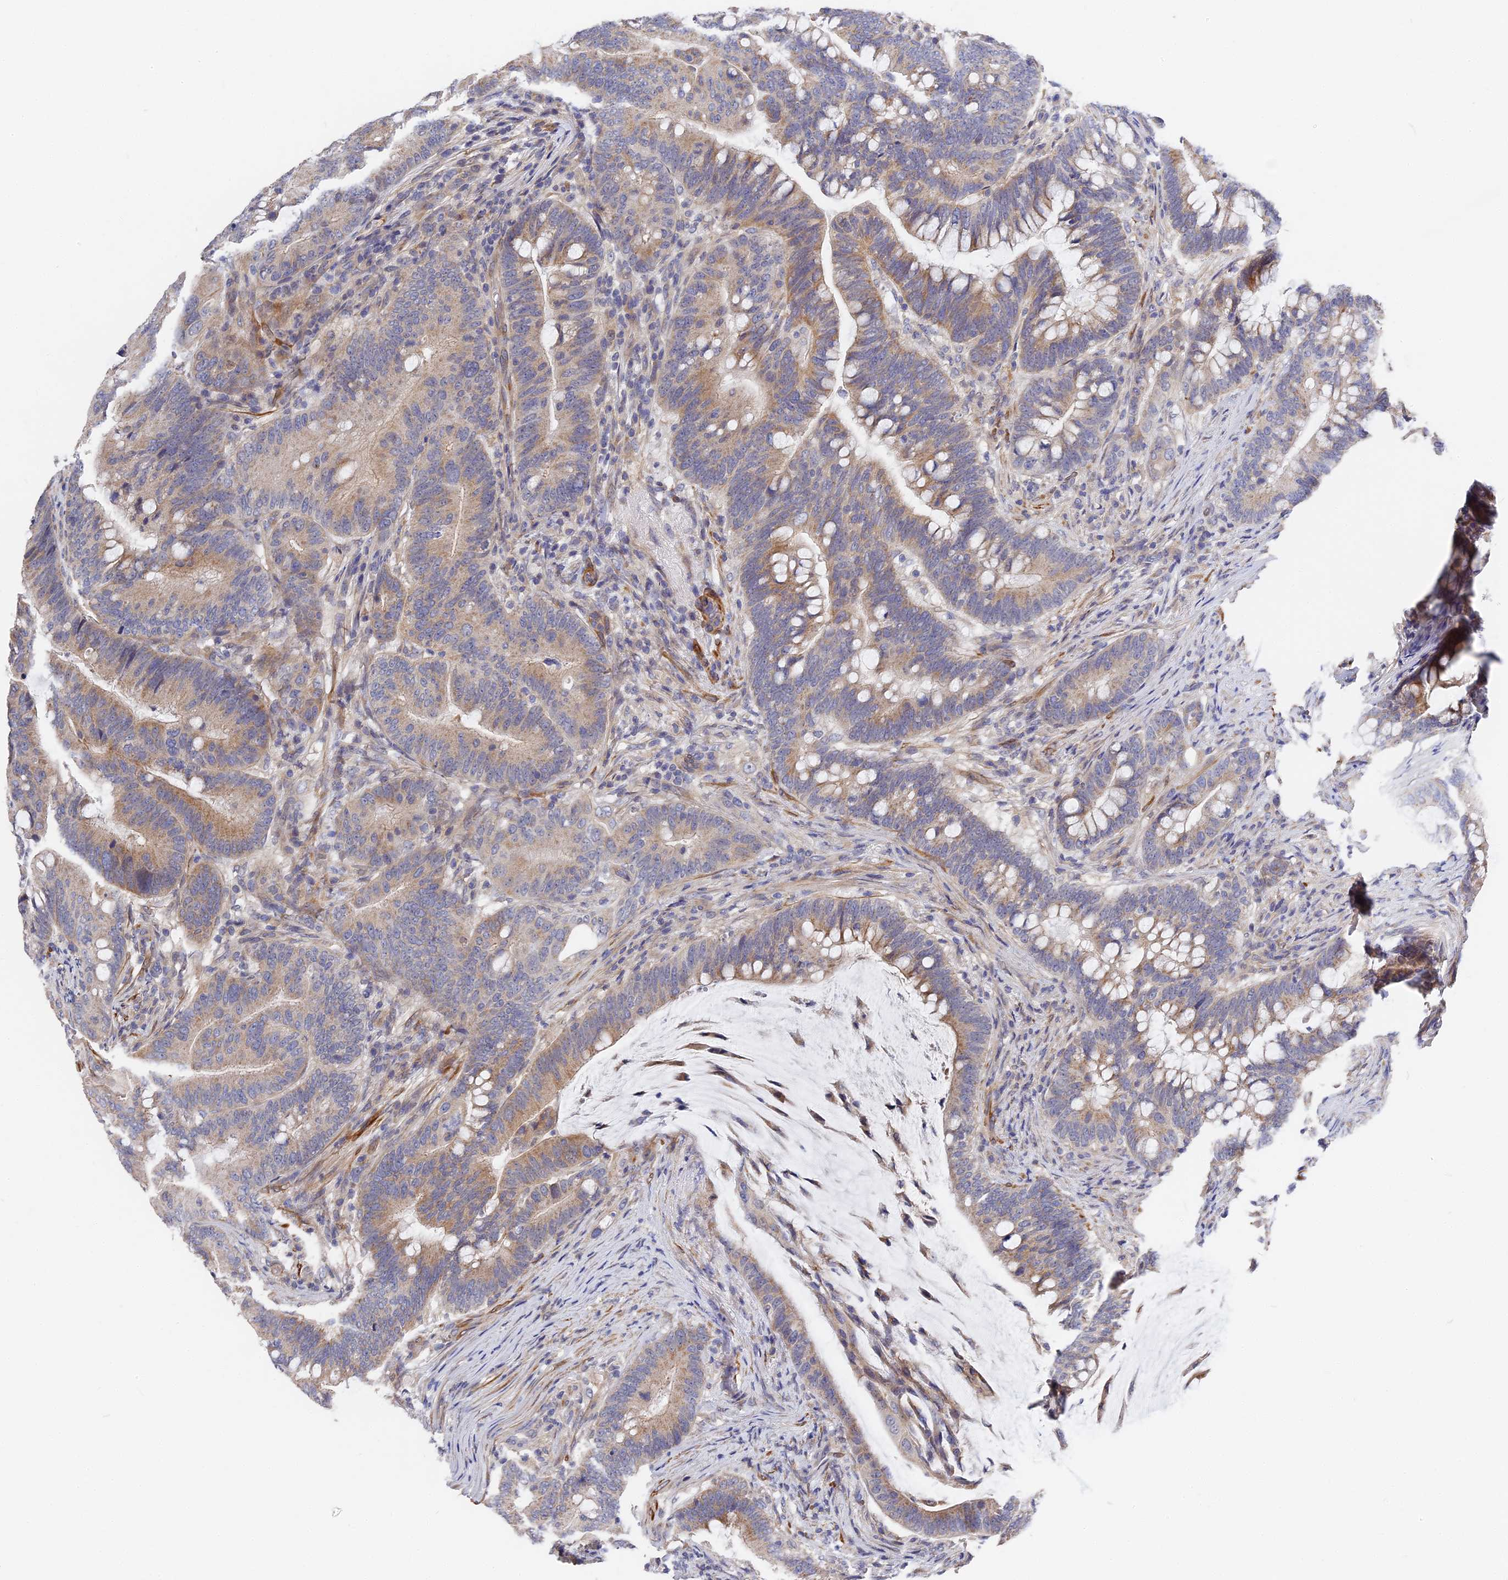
{"staining": {"intensity": "moderate", "quantity": "25%-75%", "location": "cytoplasmic/membranous"}, "tissue": "colorectal cancer", "cell_type": "Tumor cells", "image_type": "cancer", "snomed": [{"axis": "morphology", "description": "Adenocarcinoma, NOS"}, {"axis": "topography", "description": "Colon"}], "caption": "This micrograph reveals IHC staining of colorectal cancer (adenocarcinoma), with medium moderate cytoplasmic/membranous positivity in about 25%-75% of tumor cells.", "gene": "CCDC113", "patient": {"sex": "female", "age": 66}}